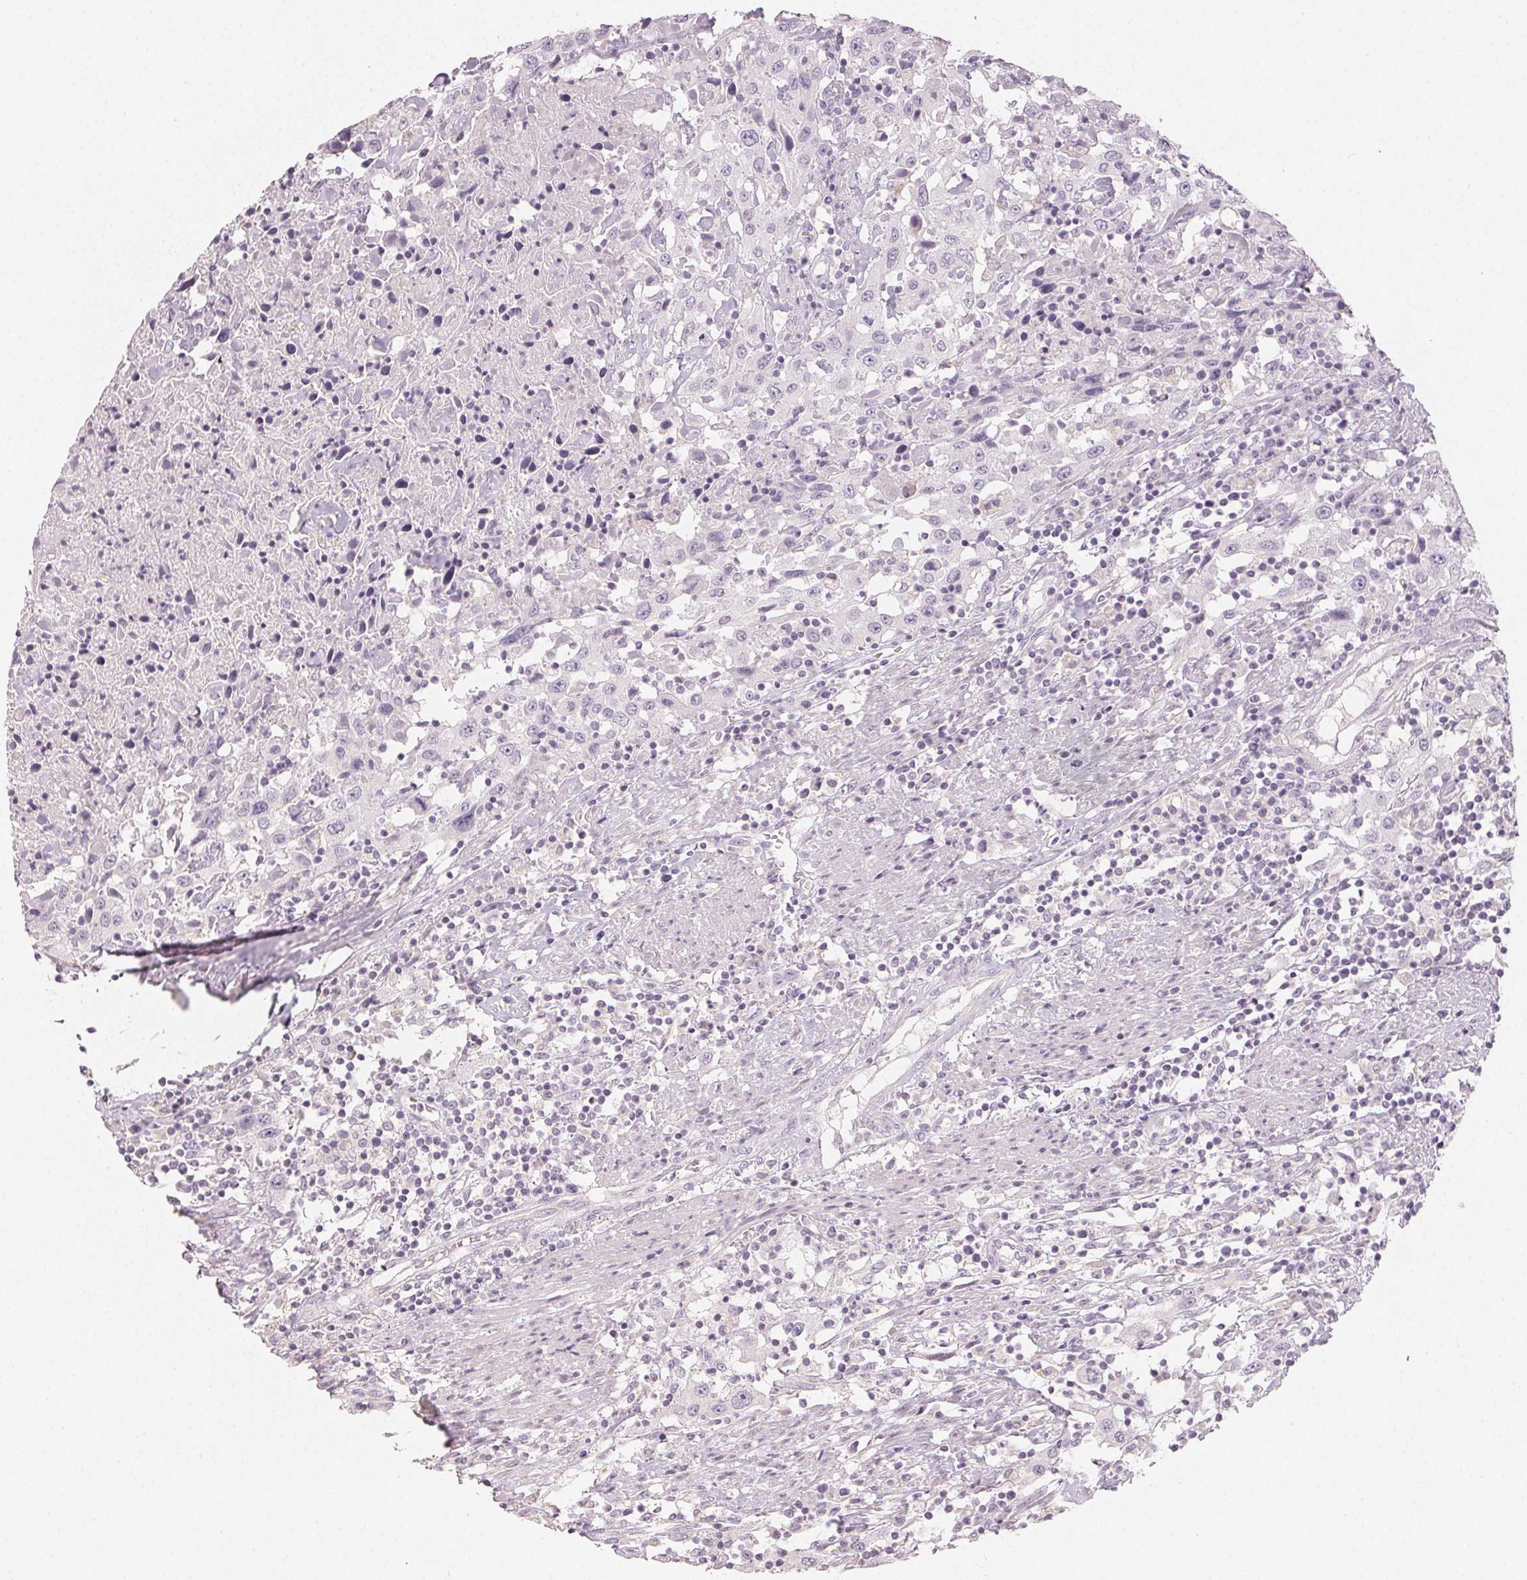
{"staining": {"intensity": "negative", "quantity": "none", "location": "none"}, "tissue": "urothelial cancer", "cell_type": "Tumor cells", "image_type": "cancer", "snomed": [{"axis": "morphology", "description": "Urothelial carcinoma, High grade"}, {"axis": "topography", "description": "Urinary bladder"}], "caption": "DAB (3,3'-diaminobenzidine) immunohistochemical staining of human urothelial carcinoma (high-grade) reveals no significant staining in tumor cells.", "gene": "LVRN", "patient": {"sex": "male", "age": 61}}